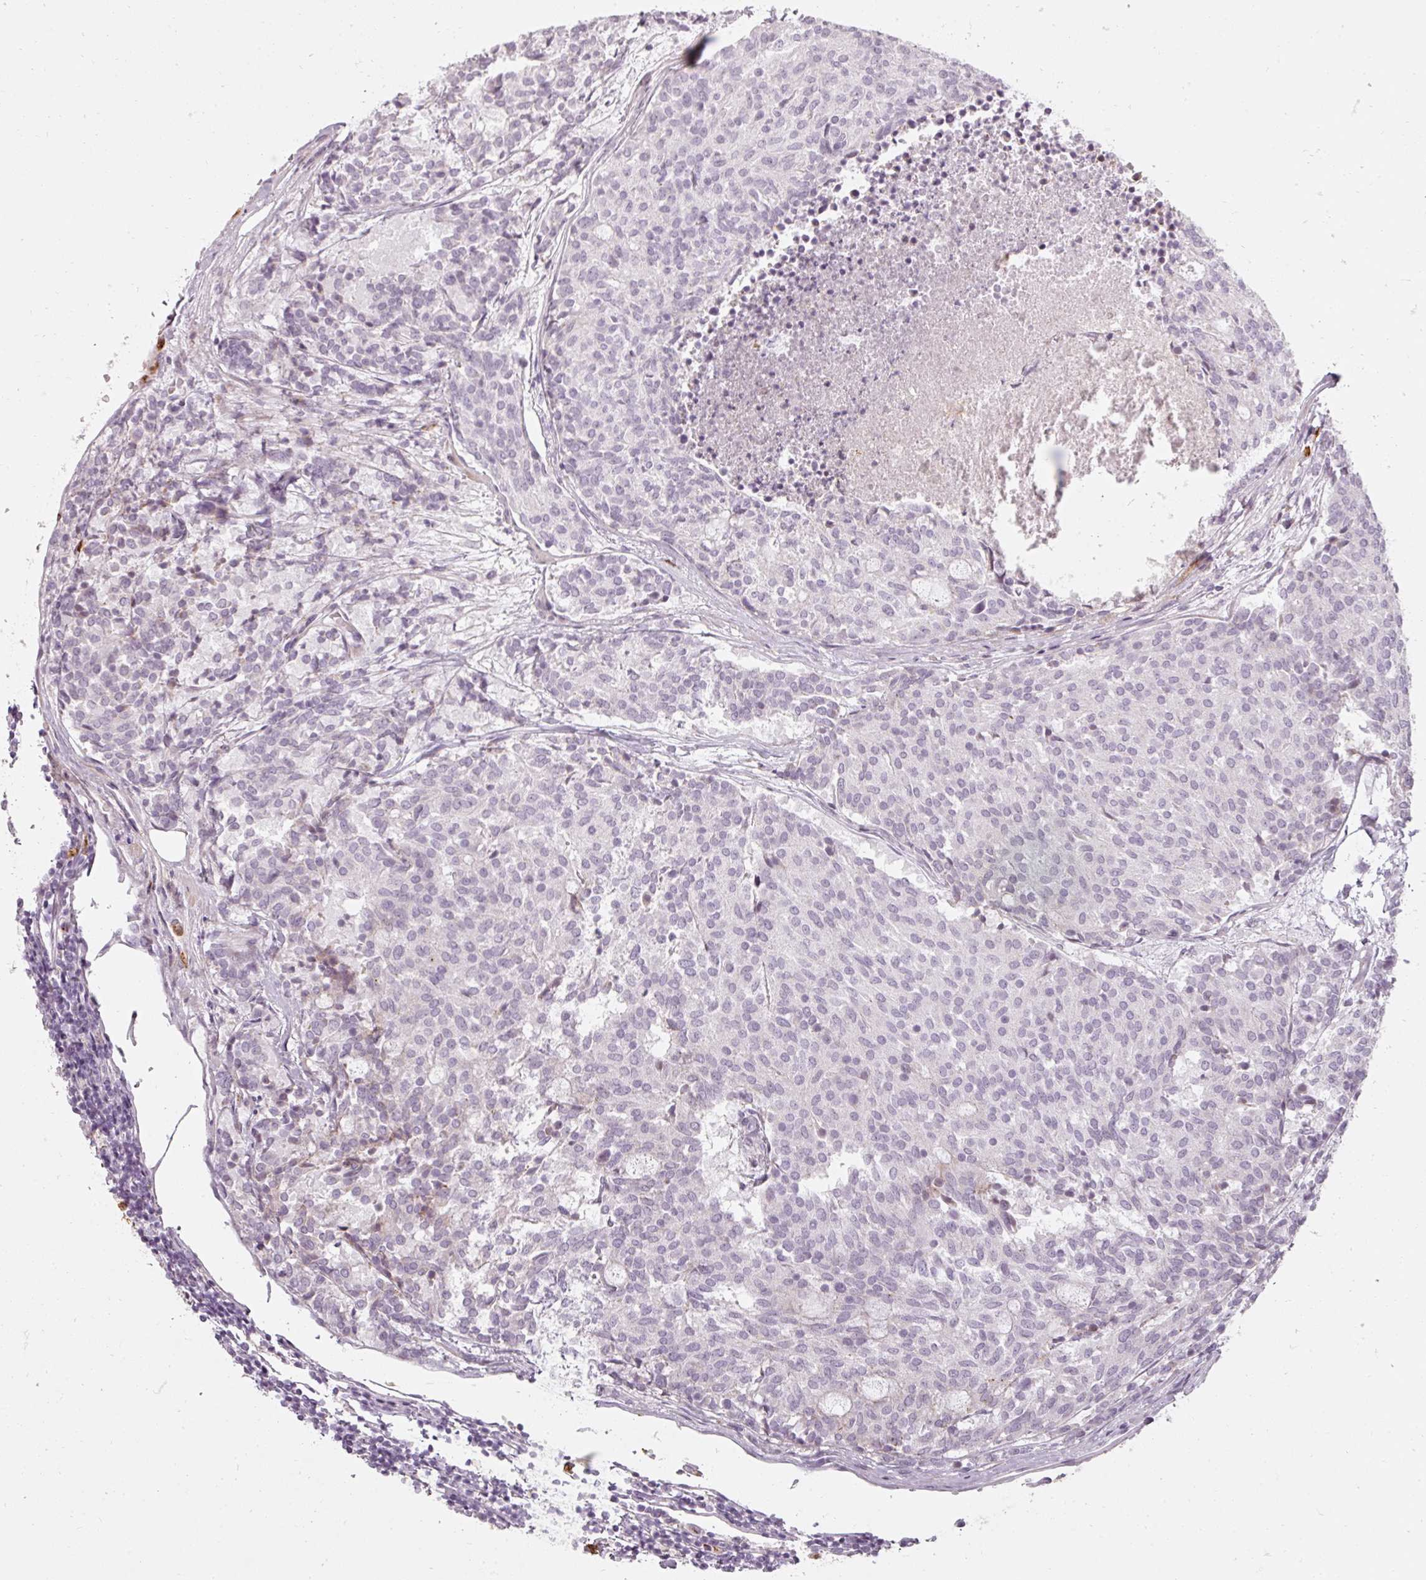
{"staining": {"intensity": "negative", "quantity": "none", "location": "none"}, "tissue": "carcinoid", "cell_type": "Tumor cells", "image_type": "cancer", "snomed": [{"axis": "morphology", "description": "Carcinoid, malignant, NOS"}, {"axis": "topography", "description": "Pancreas"}], "caption": "Micrograph shows no significant protein positivity in tumor cells of malignant carcinoid.", "gene": "BIK", "patient": {"sex": "female", "age": 54}}